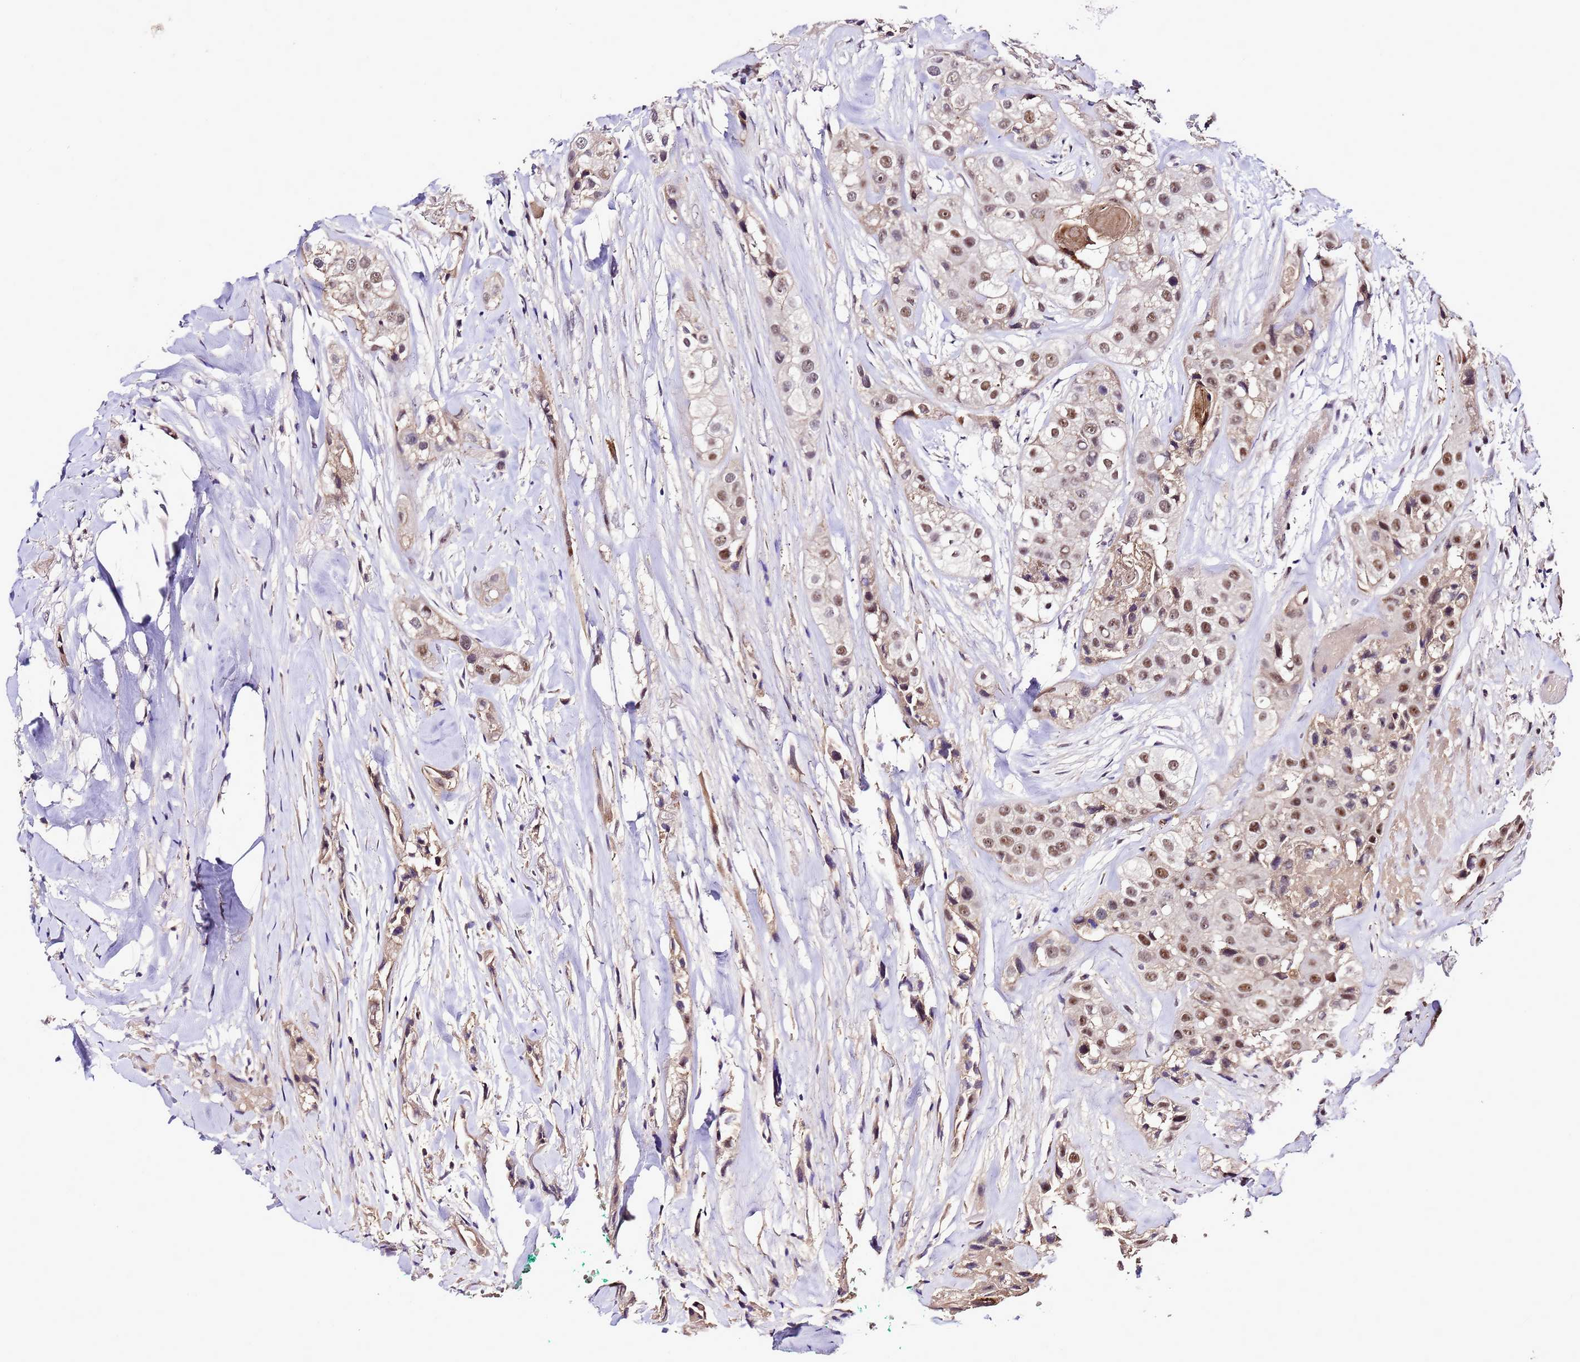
{"staining": {"intensity": "moderate", "quantity": ">75%", "location": "nuclear"}, "tissue": "head and neck cancer", "cell_type": "Tumor cells", "image_type": "cancer", "snomed": [{"axis": "morphology", "description": "Normal tissue, NOS"}, {"axis": "morphology", "description": "Squamous cell carcinoma, NOS"}, {"axis": "topography", "description": "Skeletal muscle"}, {"axis": "topography", "description": "Head-Neck"}], "caption": "Moderate nuclear protein expression is present in about >75% of tumor cells in squamous cell carcinoma (head and neck).", "gene": "C19orf47", "patient": {"sex": "male", "age": 51}}